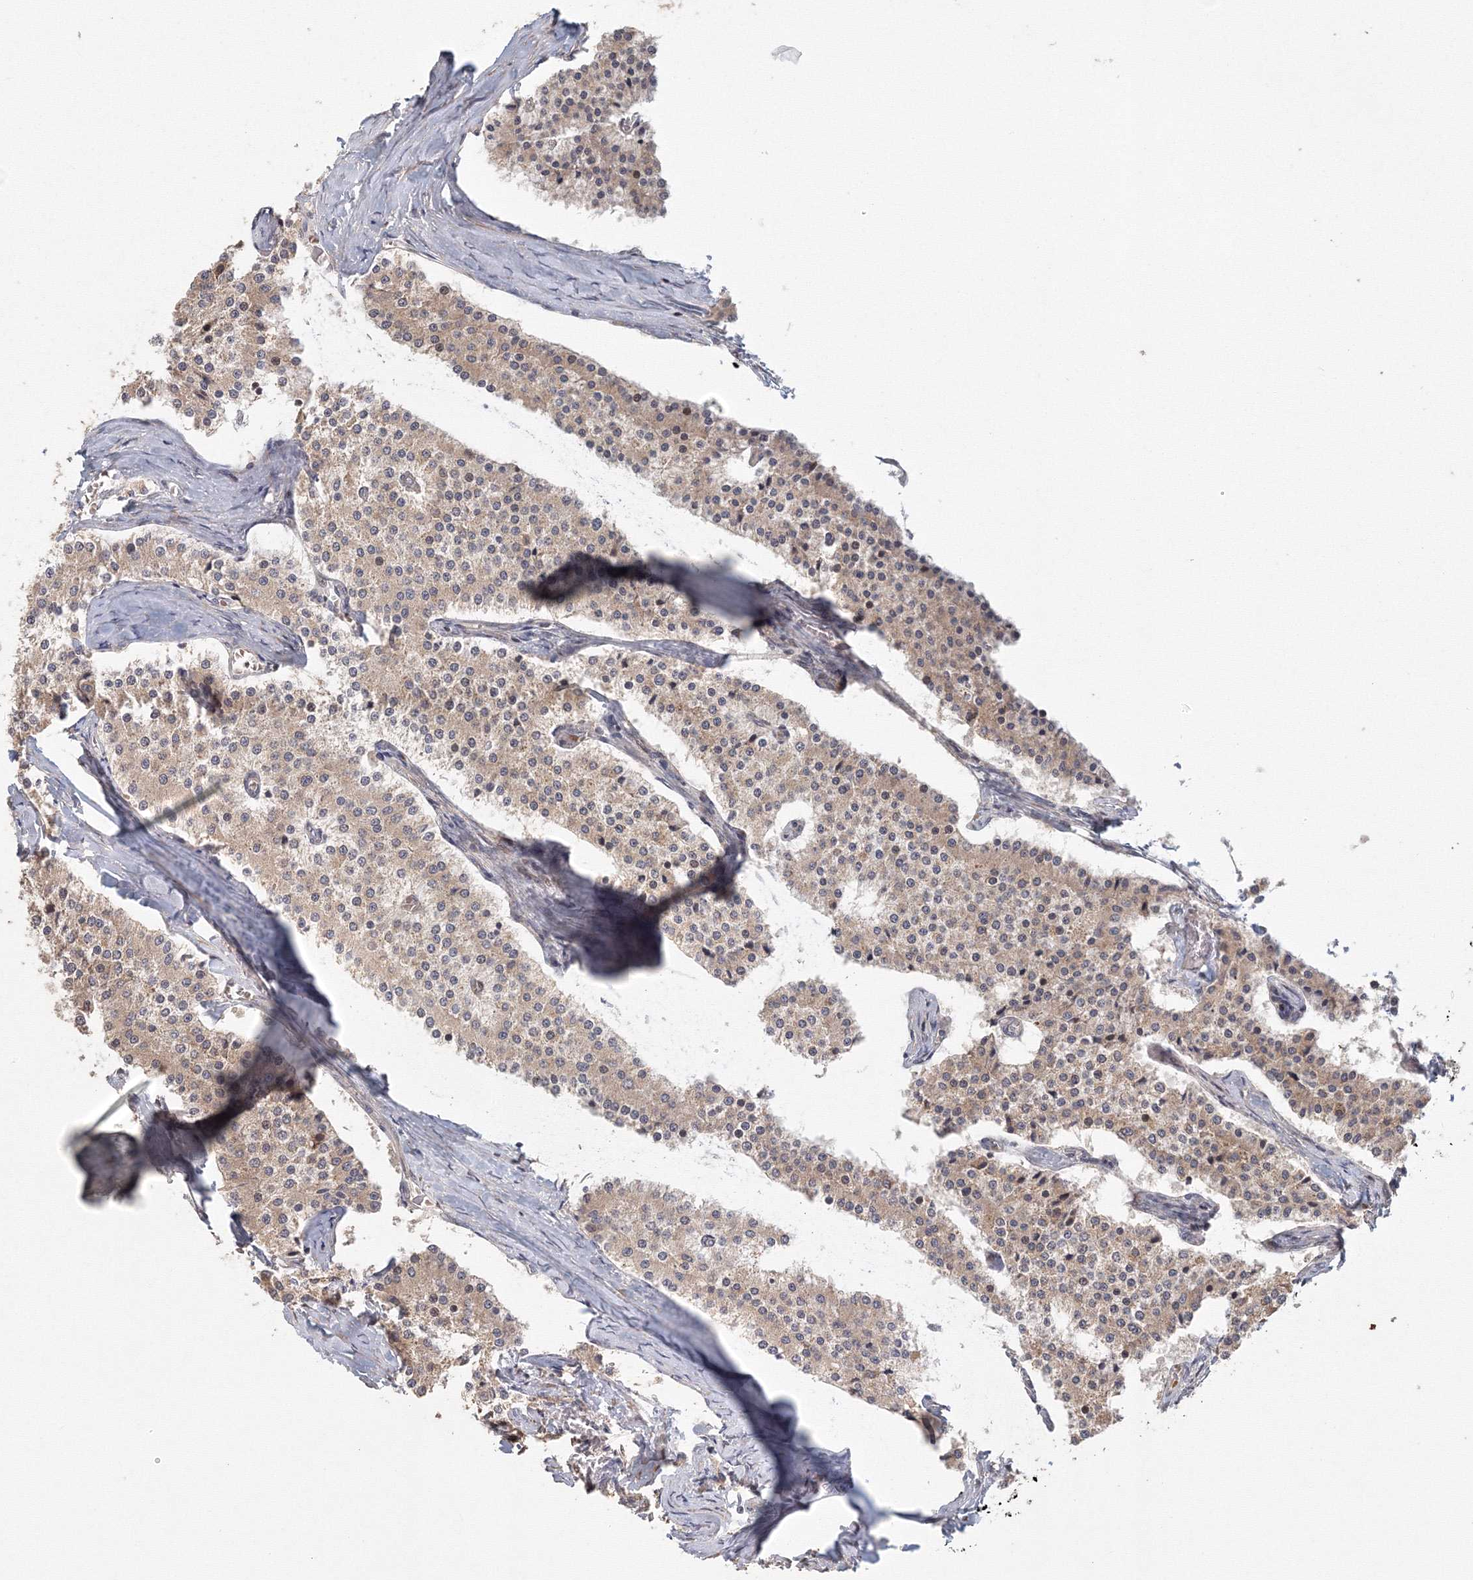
{"staining": {"intensity": "weak", "quantity": "25%-75%", "location": "cytoplasmic/membranous"}, "tissue": "carcinoid", "cell_type": "Tumor cells", "image_type": "cancer", "snomed": [{"axis": "morphology", "description": "Carcinoid, malignant, NOS"}, {"axis": "topography", "description": "Colon"}], "caption": "A histopathology image of carcinoid (malignant) stained for a protein demonstrates weak cytoplasmic/membranous brown staining in tumor cells. The staining was performed using DAB, with brown indicating positive protein expression. Nuclei are stained blue with hematoxylin.", "gene": "TACC2", "patient": {"sex": "female", "age": 52}}